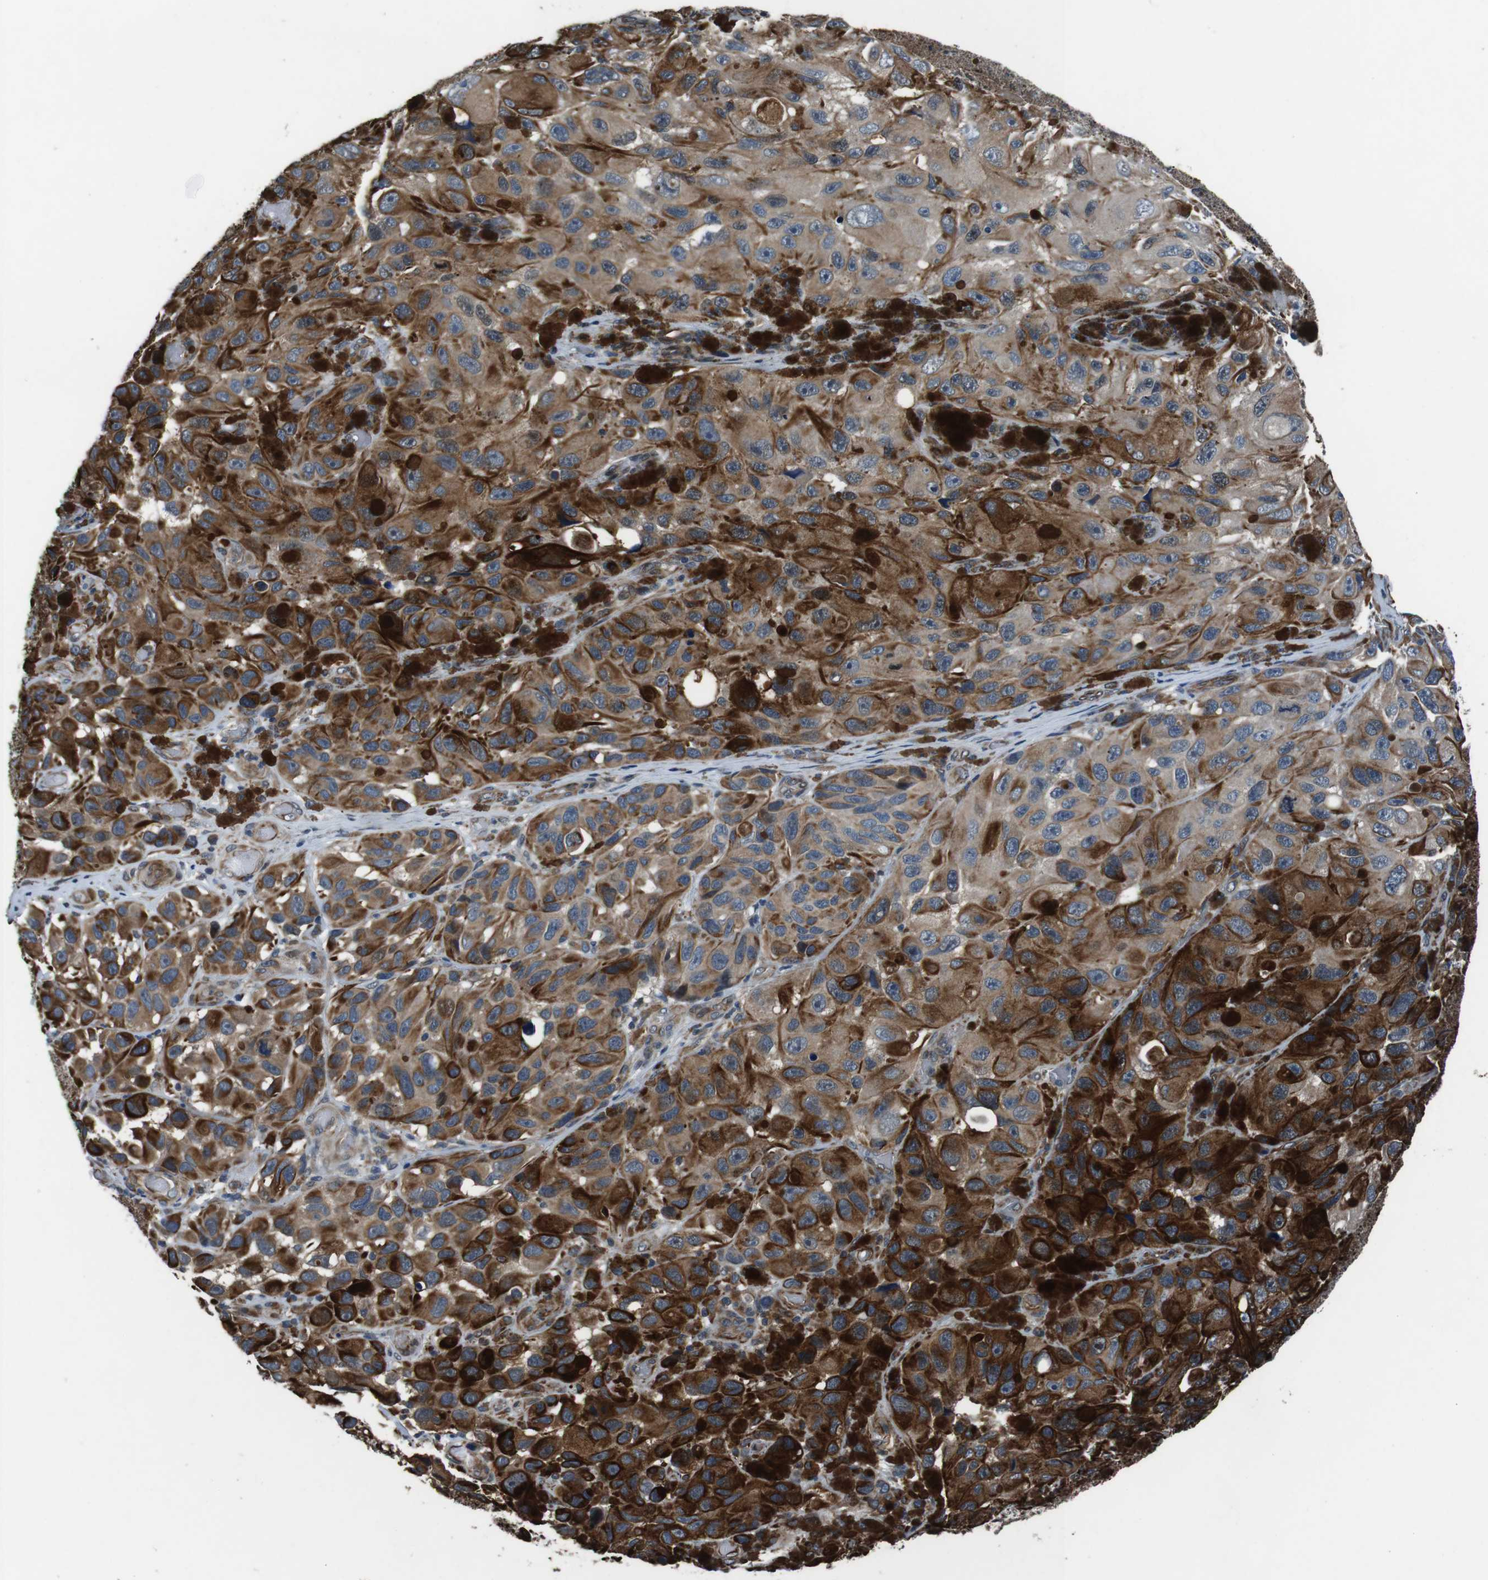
{"staining": {"intensity": "moderate", "quantity": ">75%", "location": "cytoplasmic/membranous"}, "tissue": "melanoma", "cell_type": "Tumor cells", "image_type": "cancer", "snomed": [{"axis": "morphology", "description": "Malignant melanoma, NOS"}, {"axis": "topography", "description": "Skin"}], "caption": "An image of melanoma stained for a protein shows moderate cytoplasmic/membranous brown staining in tumor cells.", "gene": "LRRC49", "patient": {"sex": "female", "age": 73}}